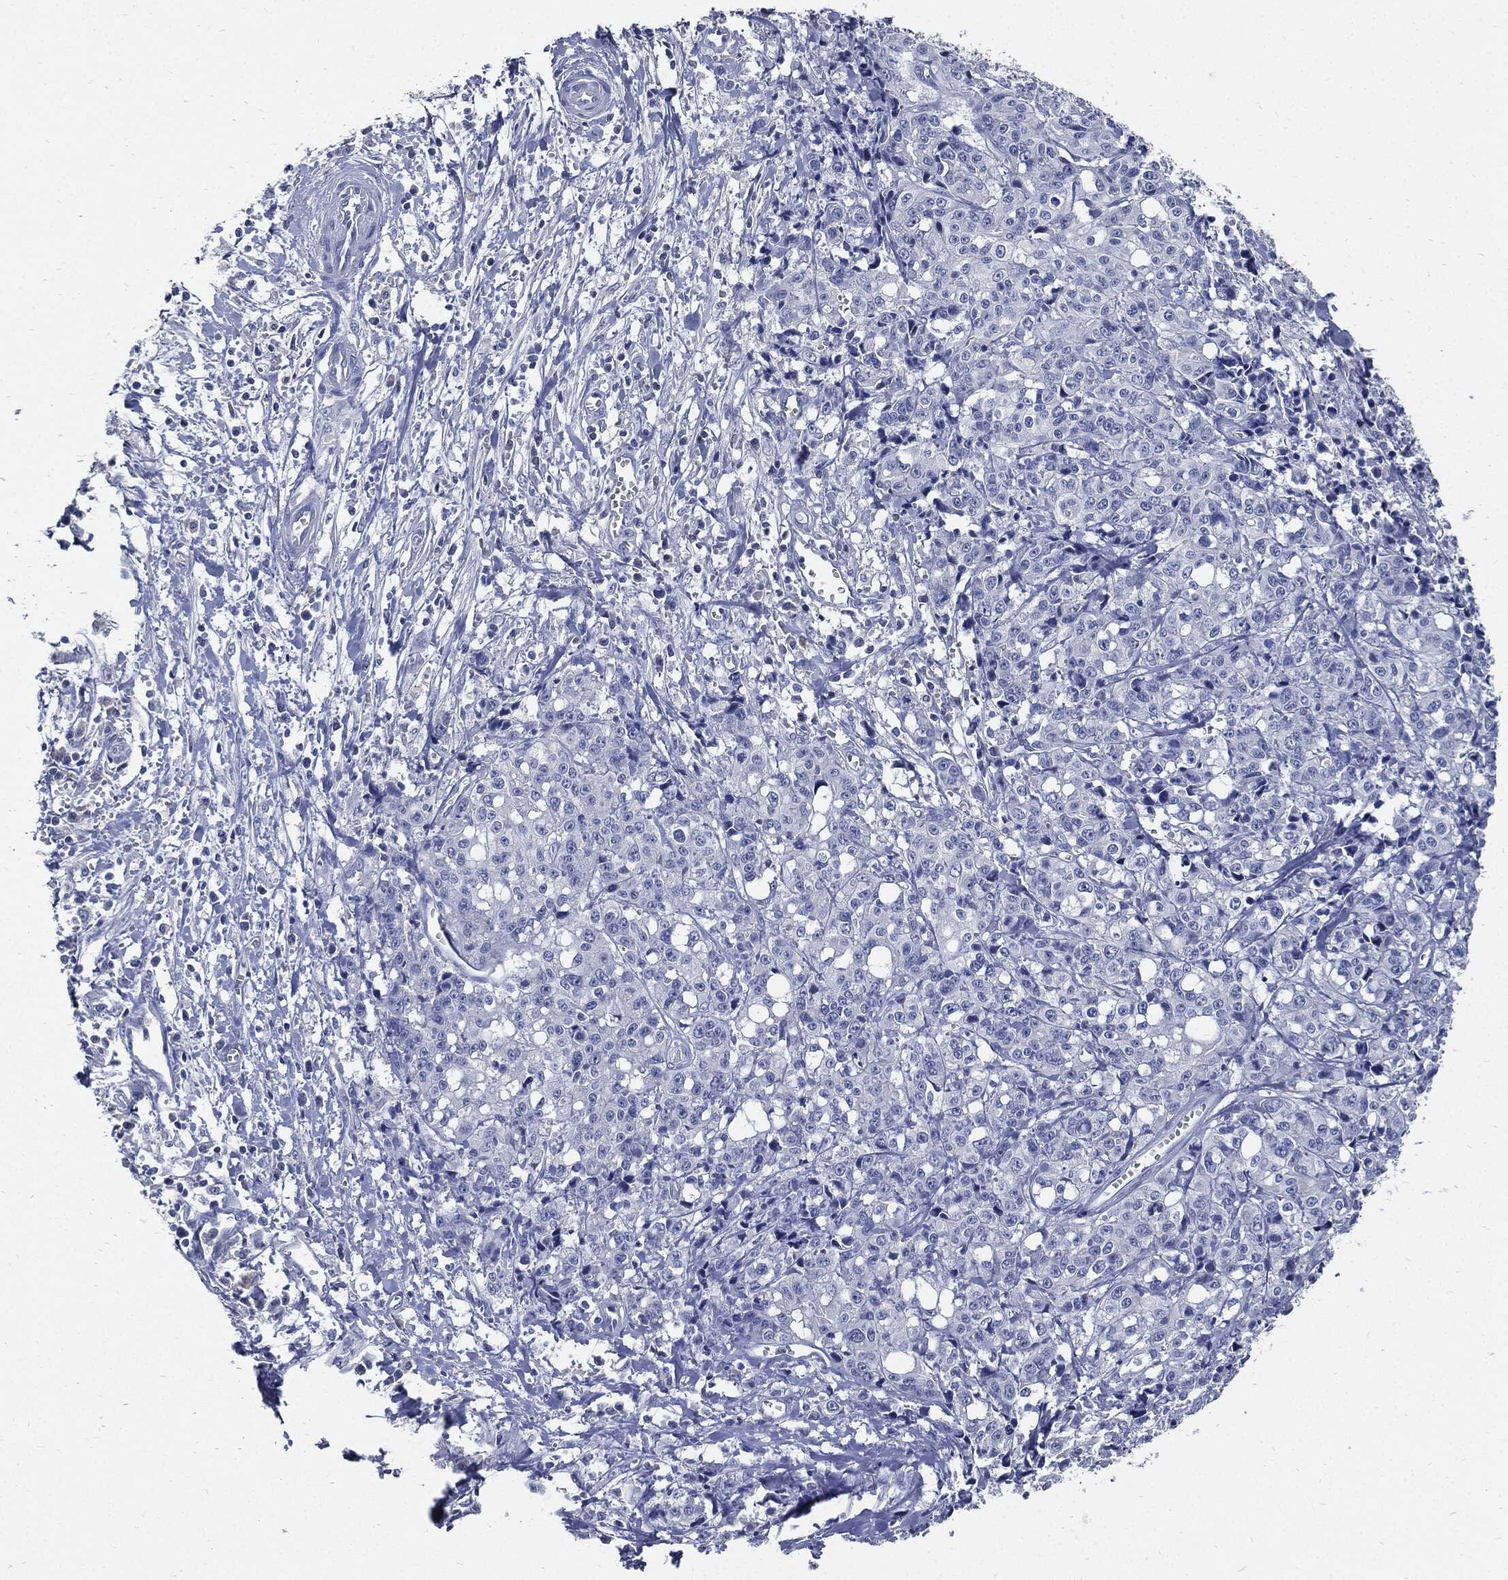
{"staining": {"intensity": "negative", "quantity": "none", "location": "none"}, "tissue": "pancreatic cancer", "cell_type": "Tumor cells", "image_type": "cancer", "snomed": [{"axis": "morphology", "description": "Adenocarcinoma, NOS"}, {"axis": "topography", "description": "Pancreas"}], "caption": "This is a photomicrograph of immunohistochemistry staining of pancreatic adenocarcinoma, which shows no positivity in tumor cells. (DAB (3,3'-diaminobenzidine) immunohistochemistry (IHC) visualized using brightfield microscopy, high magnification).", "gene": "CPE", "patient": {"sex": "male", "age": 64}}